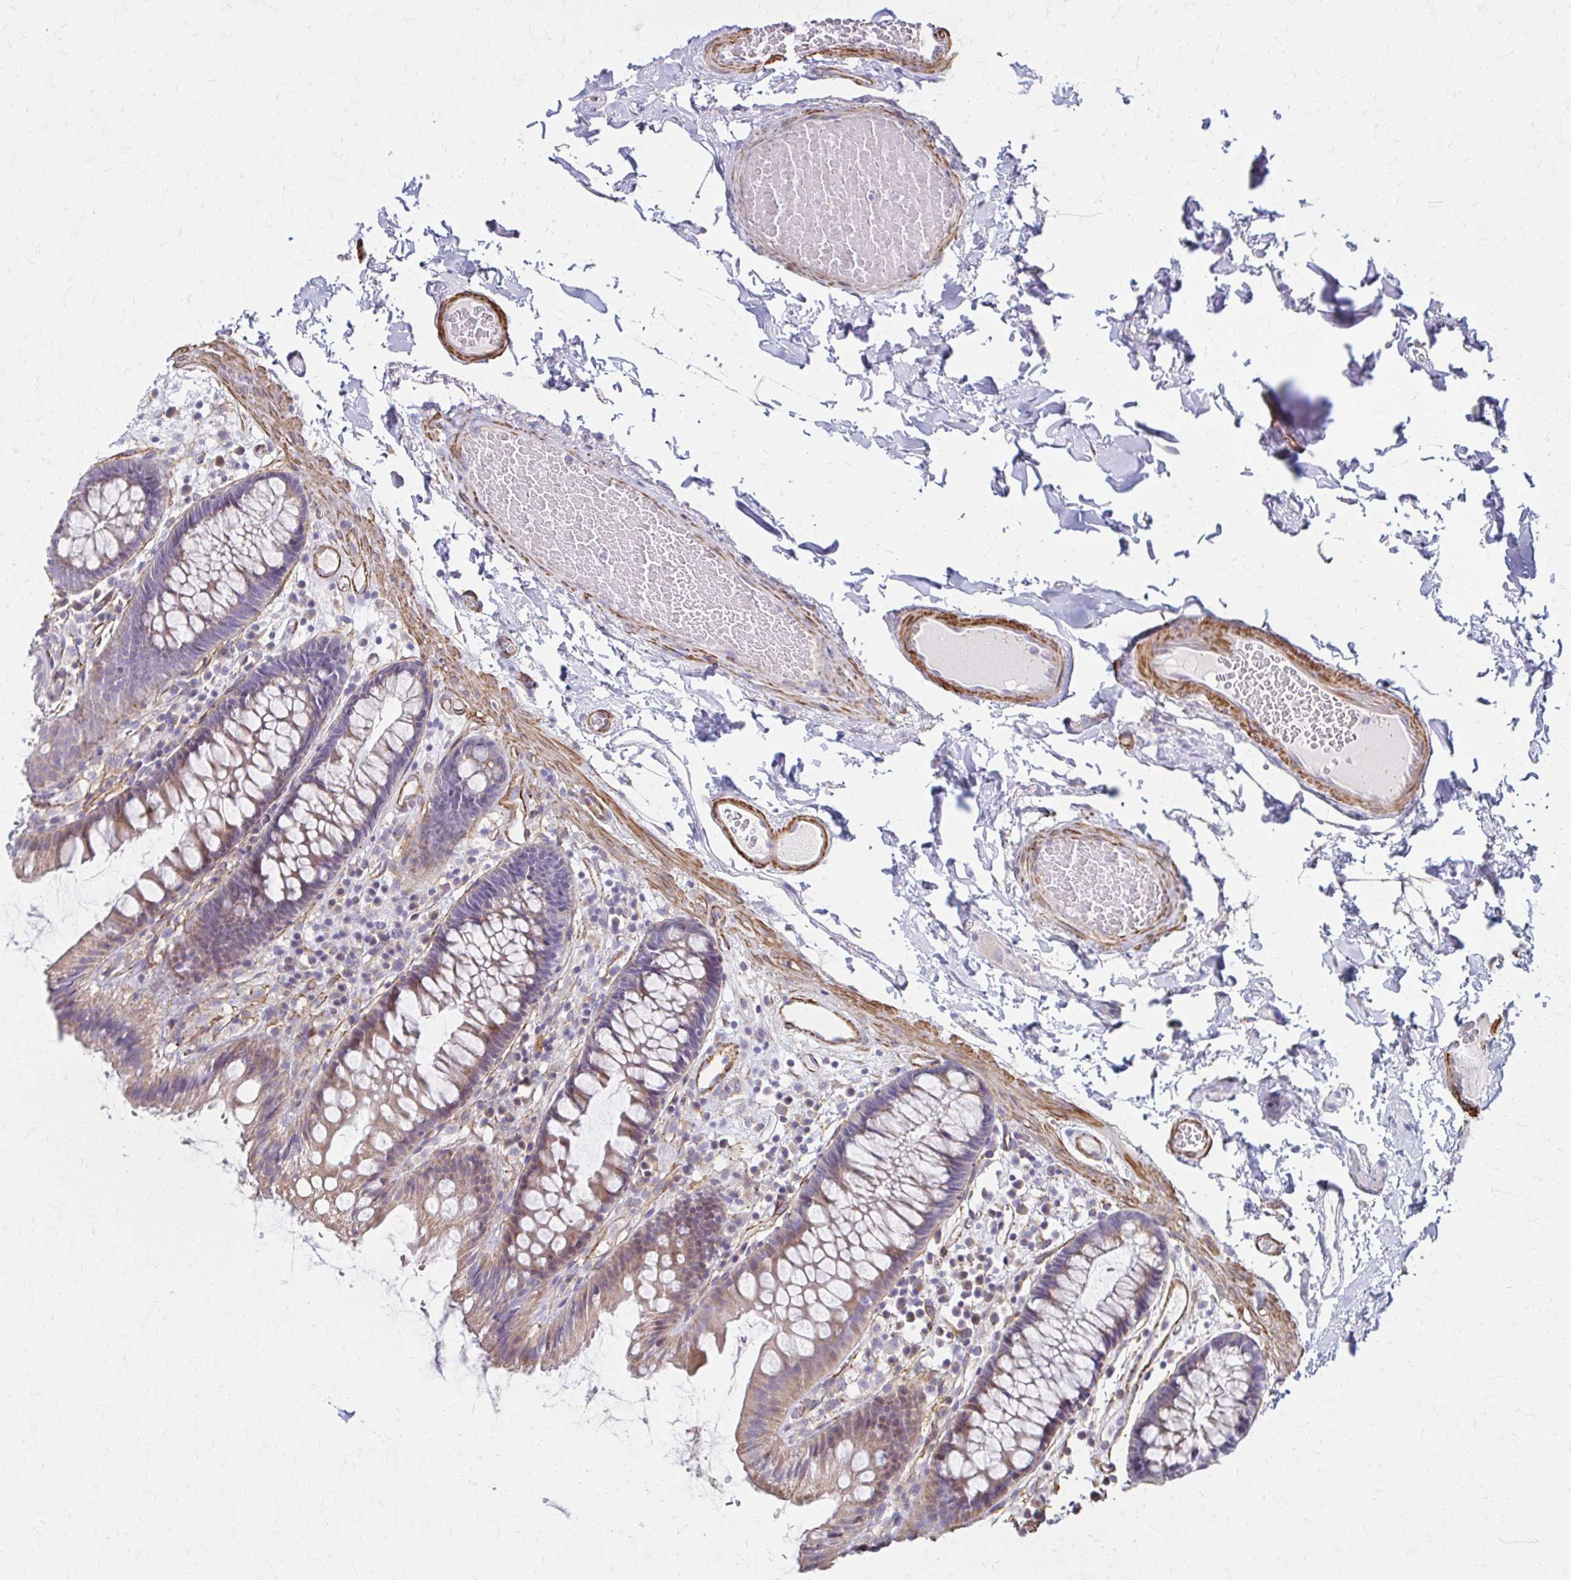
{"staining": {"intensity": "moderate", "quantity": "25%-75%", "location": "cytoplasmic/membranous"}, "tissue": "colon", "cell_type": "Endothelial cells", "image_type": "normal", "snomed": [{"axis": "morphology", "description": "Normal tissue, NOS"}, {"axis": "topography", "description": "Colon"}], "caption": "A brown stain shows moderate cytoplasmic/membranous positivity of a protein in endothelial cells of normal colon. The staining was performed using DAB to visualize the protein expression in brown, while the nuclei were stained in blue with hematoxylin (Magnification: 20x).", "gene": "TIMMDC1", "patient": {"sex": "male", "age": 84}}